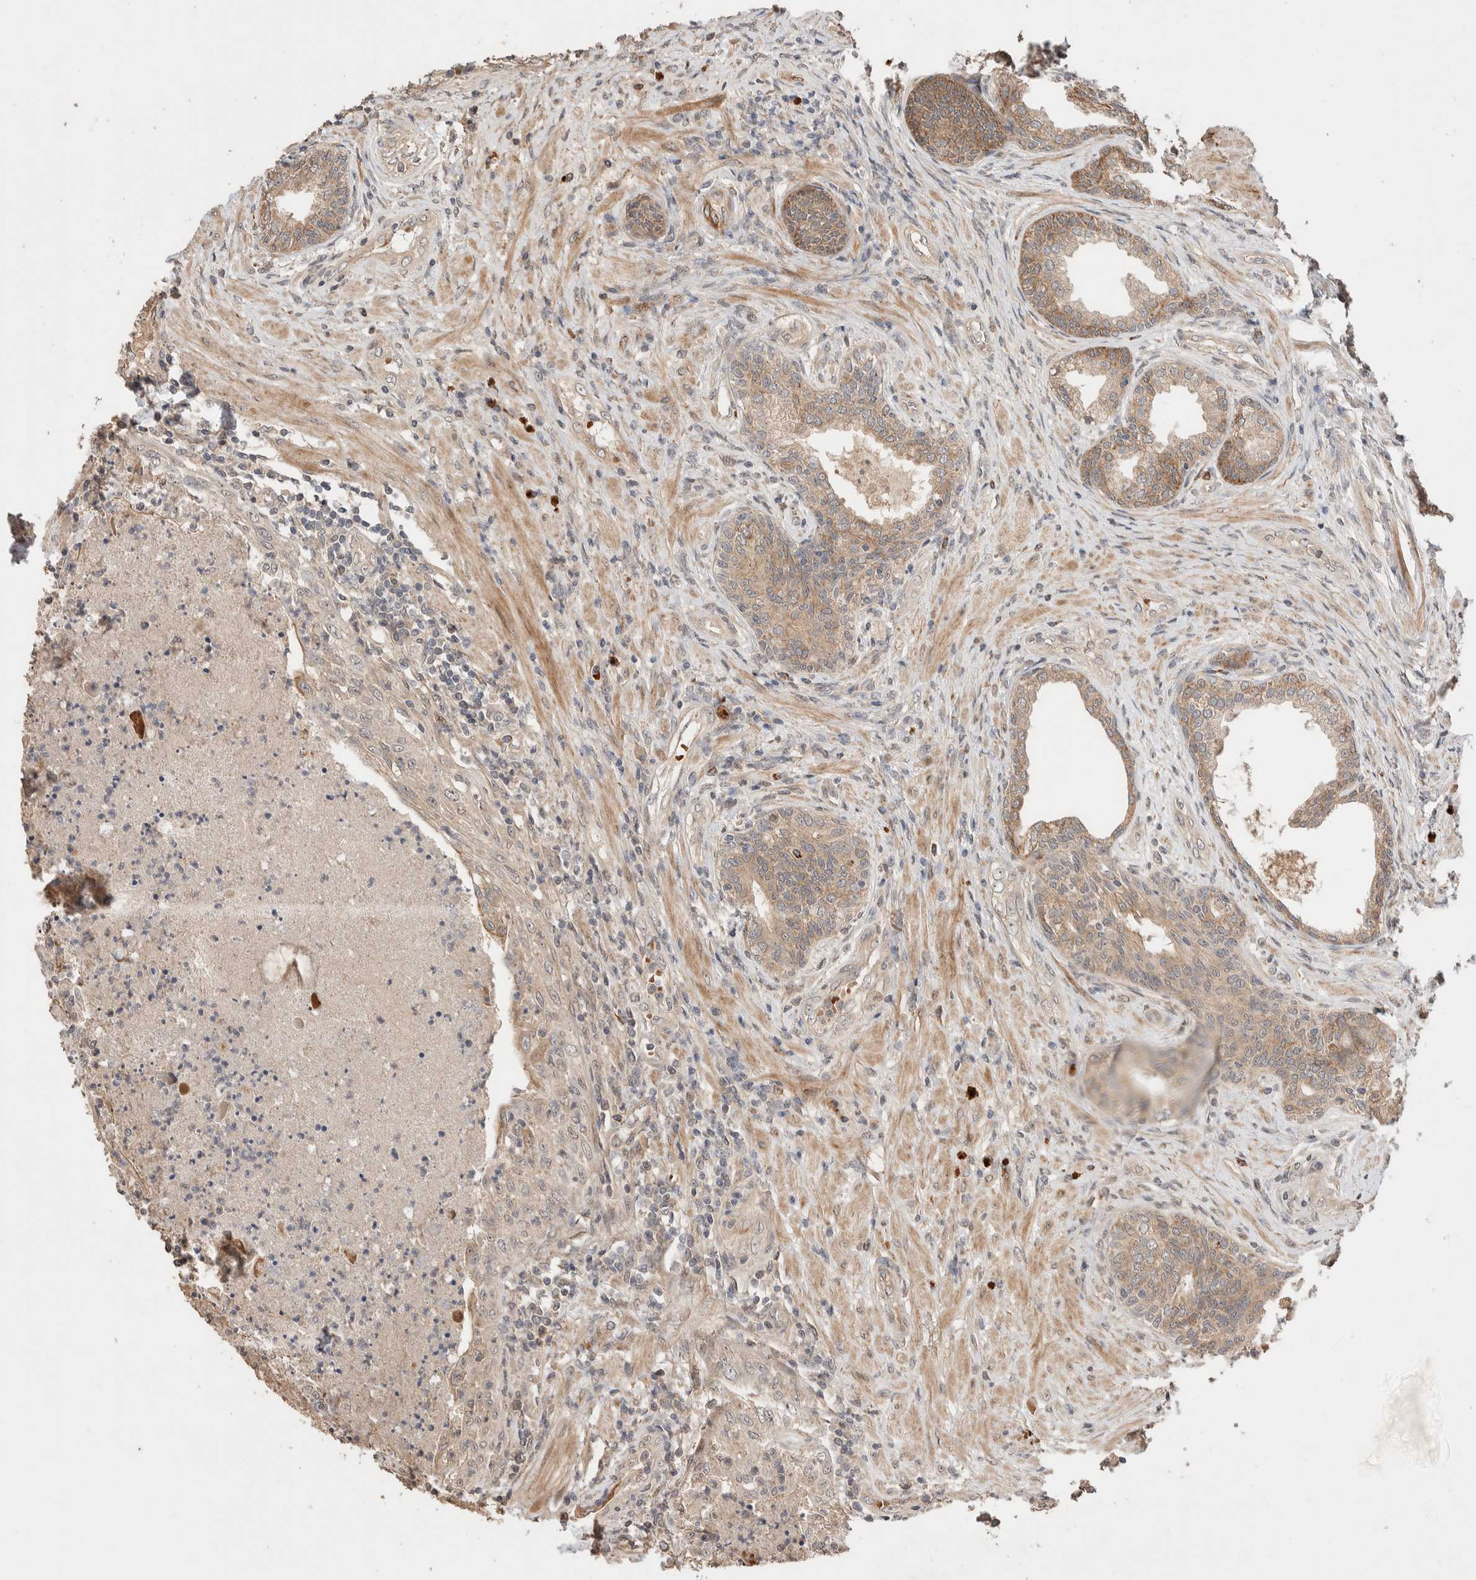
{"staining": {"intensity": "moderate", "quantity": ">75%", "location": "cytoplasmic/membranous"}, "tissue": "prostate", "cell_type": "Glandular cells", "image_type": "normal", "snomed": [{"axis": "morphology", "description": "Normal tissue, NOS"}, {"axis": "topography", "description": "Prostate"}], "caption": "A high-resolution histopathology image shows IHC staining of unremarkable prostate, which demonstrates moderate cytoplasmic/membranous expression in approximately >75% of glandular cells. Using DAB (3,3'-diaminobenzidine) (brown) and hematoxylin (blue) stains, captured at high magnification using brightfield microscopy.", "gene": "CASK", "patient": {"sex": "male", "age": 76}}